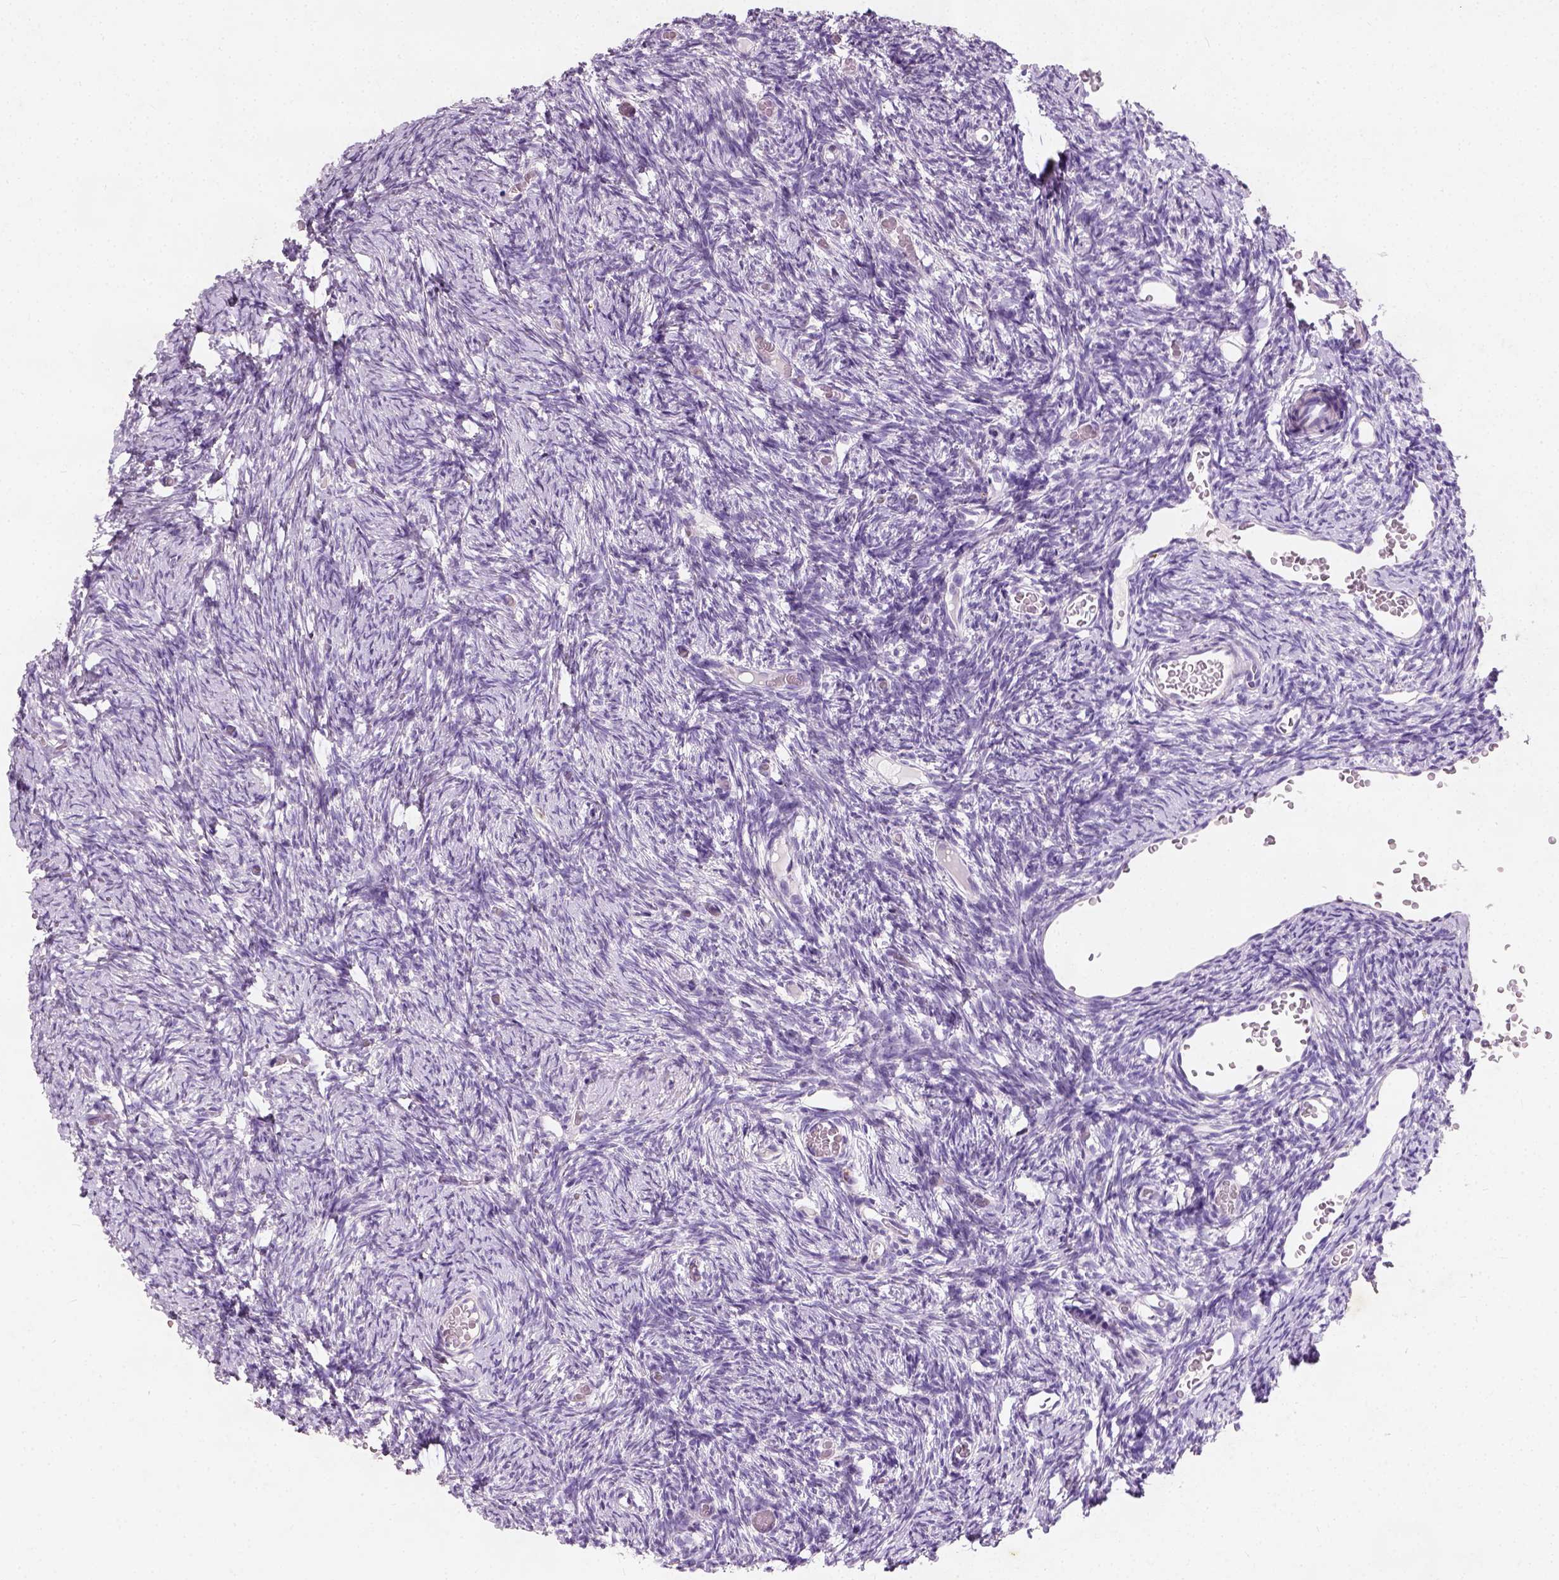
{"staining": {"intensity": "negative", "quantity": "none", "location": "none"}, "tissue": "ovary", "cell_type": "Follicle cells", "image_type": "normal", "snomed": [{"axis": "morphology", "description": "Normal tissue, NOS"}, {"axis": "topography", "description": "Ovary"}], "caption": "Immunohistochemistry micrograph of unremarkable ovary: ovary stained with DAB reveals no significant protein expression in follicle cells.", "gene": "CHODL", "patient": {"sex": "female", "age": 39}}